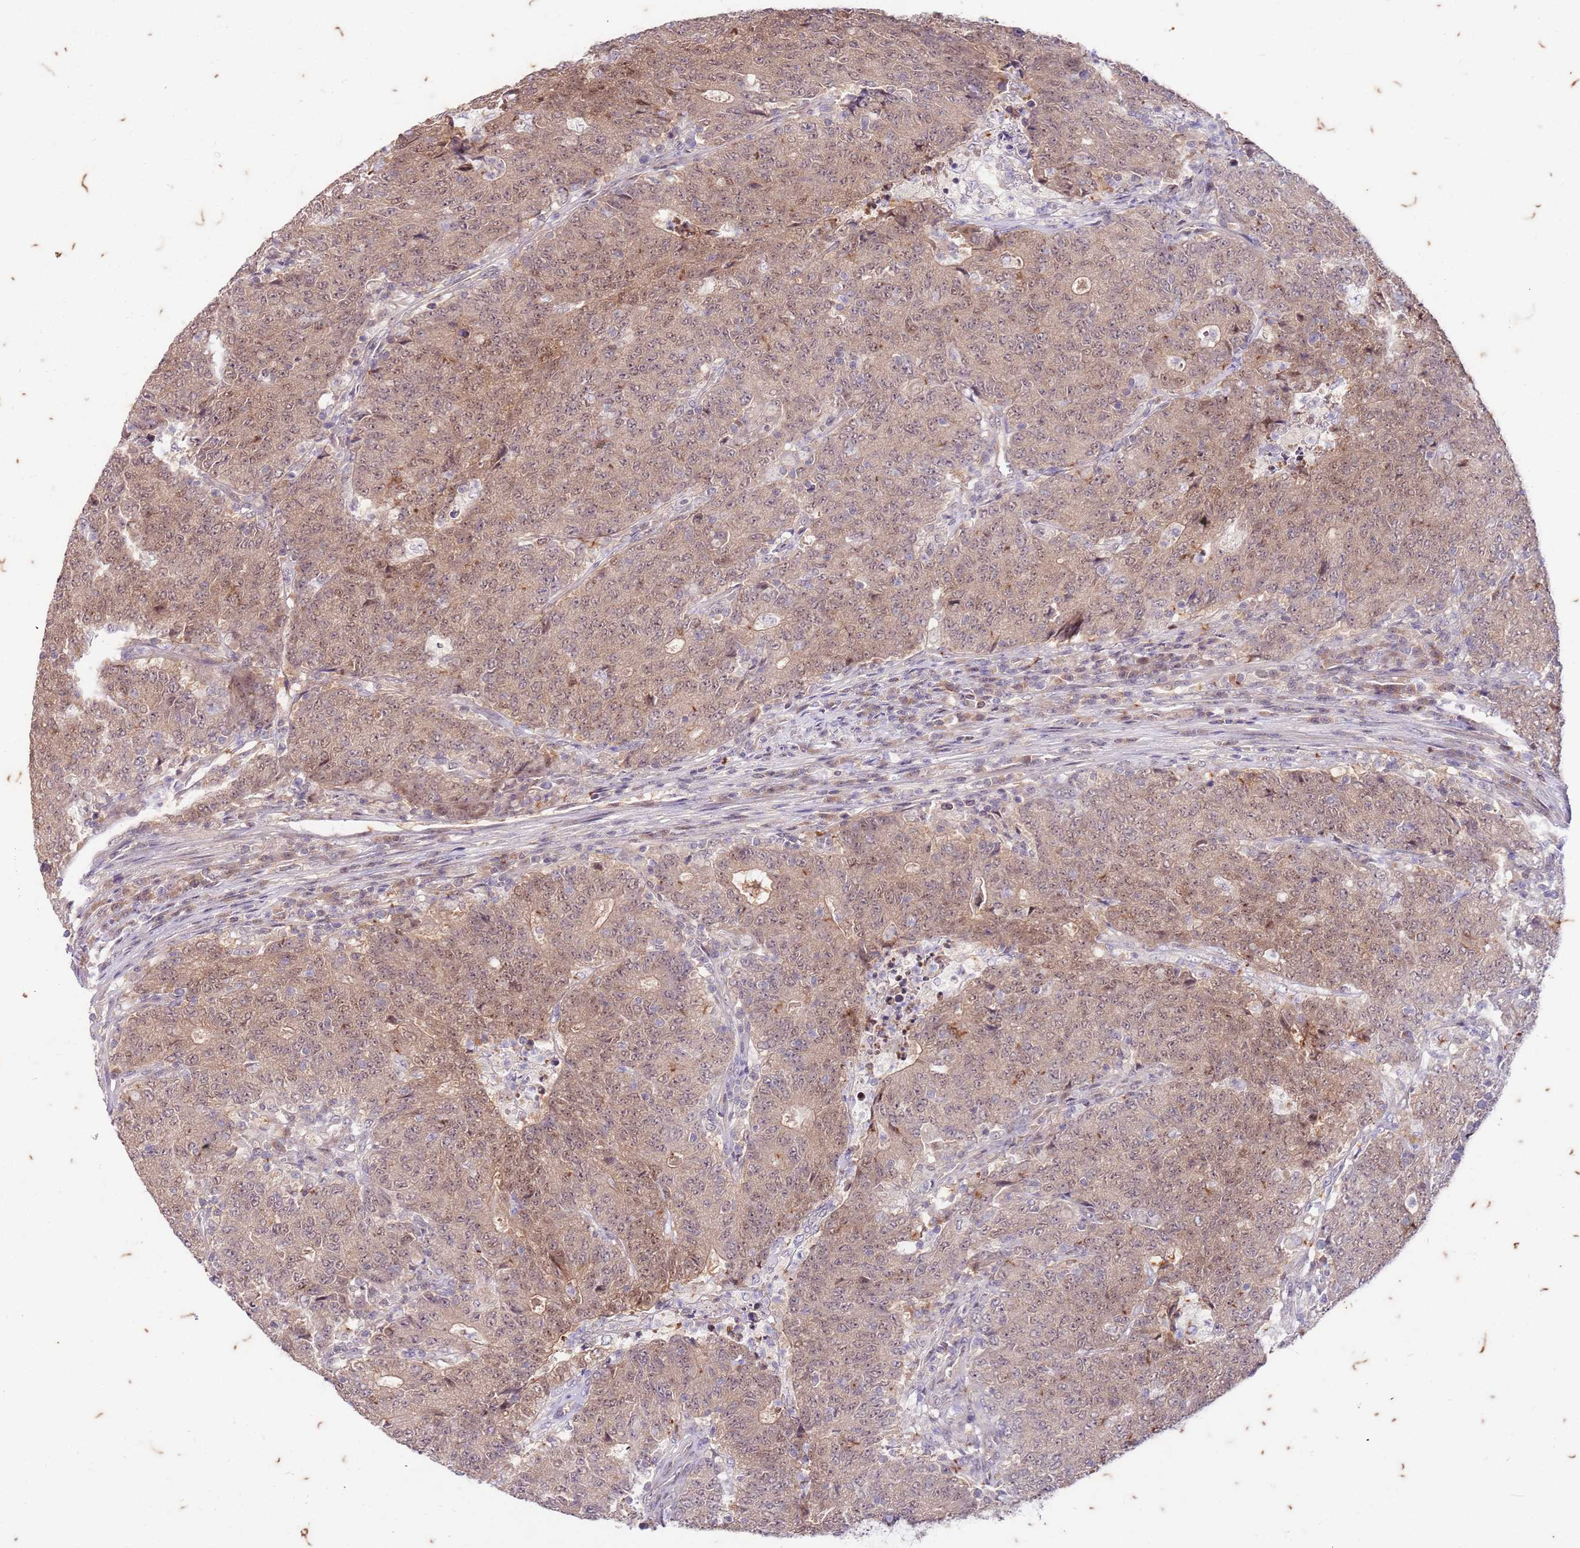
{"staining": {"intensity": "weak", "quantity": ">75%", "location": "cytoplasmic/membranous,nuclear"}, "tissue": "colorectal cancer", "cell_type": "Tumor cells", "image_type": "cancer", "snomed": [{"axis": "morphology", "description": "Adenocarcinoma, NOS"}, {"axis": "topography", "description": "Colon"}], "caption": "Immunohistochemistry photomicrograph of neoplastic tissue: colorectal cancer (adenocarcinoma) stained using immunohistochemistry (IHC) displays low levels of weak protein expression localized specifically in the cytoplasmic/membranous and nuclear of tumor cells, appearing as a cytoplasmic/membranous and nuclear brown color.", "gene": "RAPGEF3", "patient": {"sex": "female", "age": 75}}